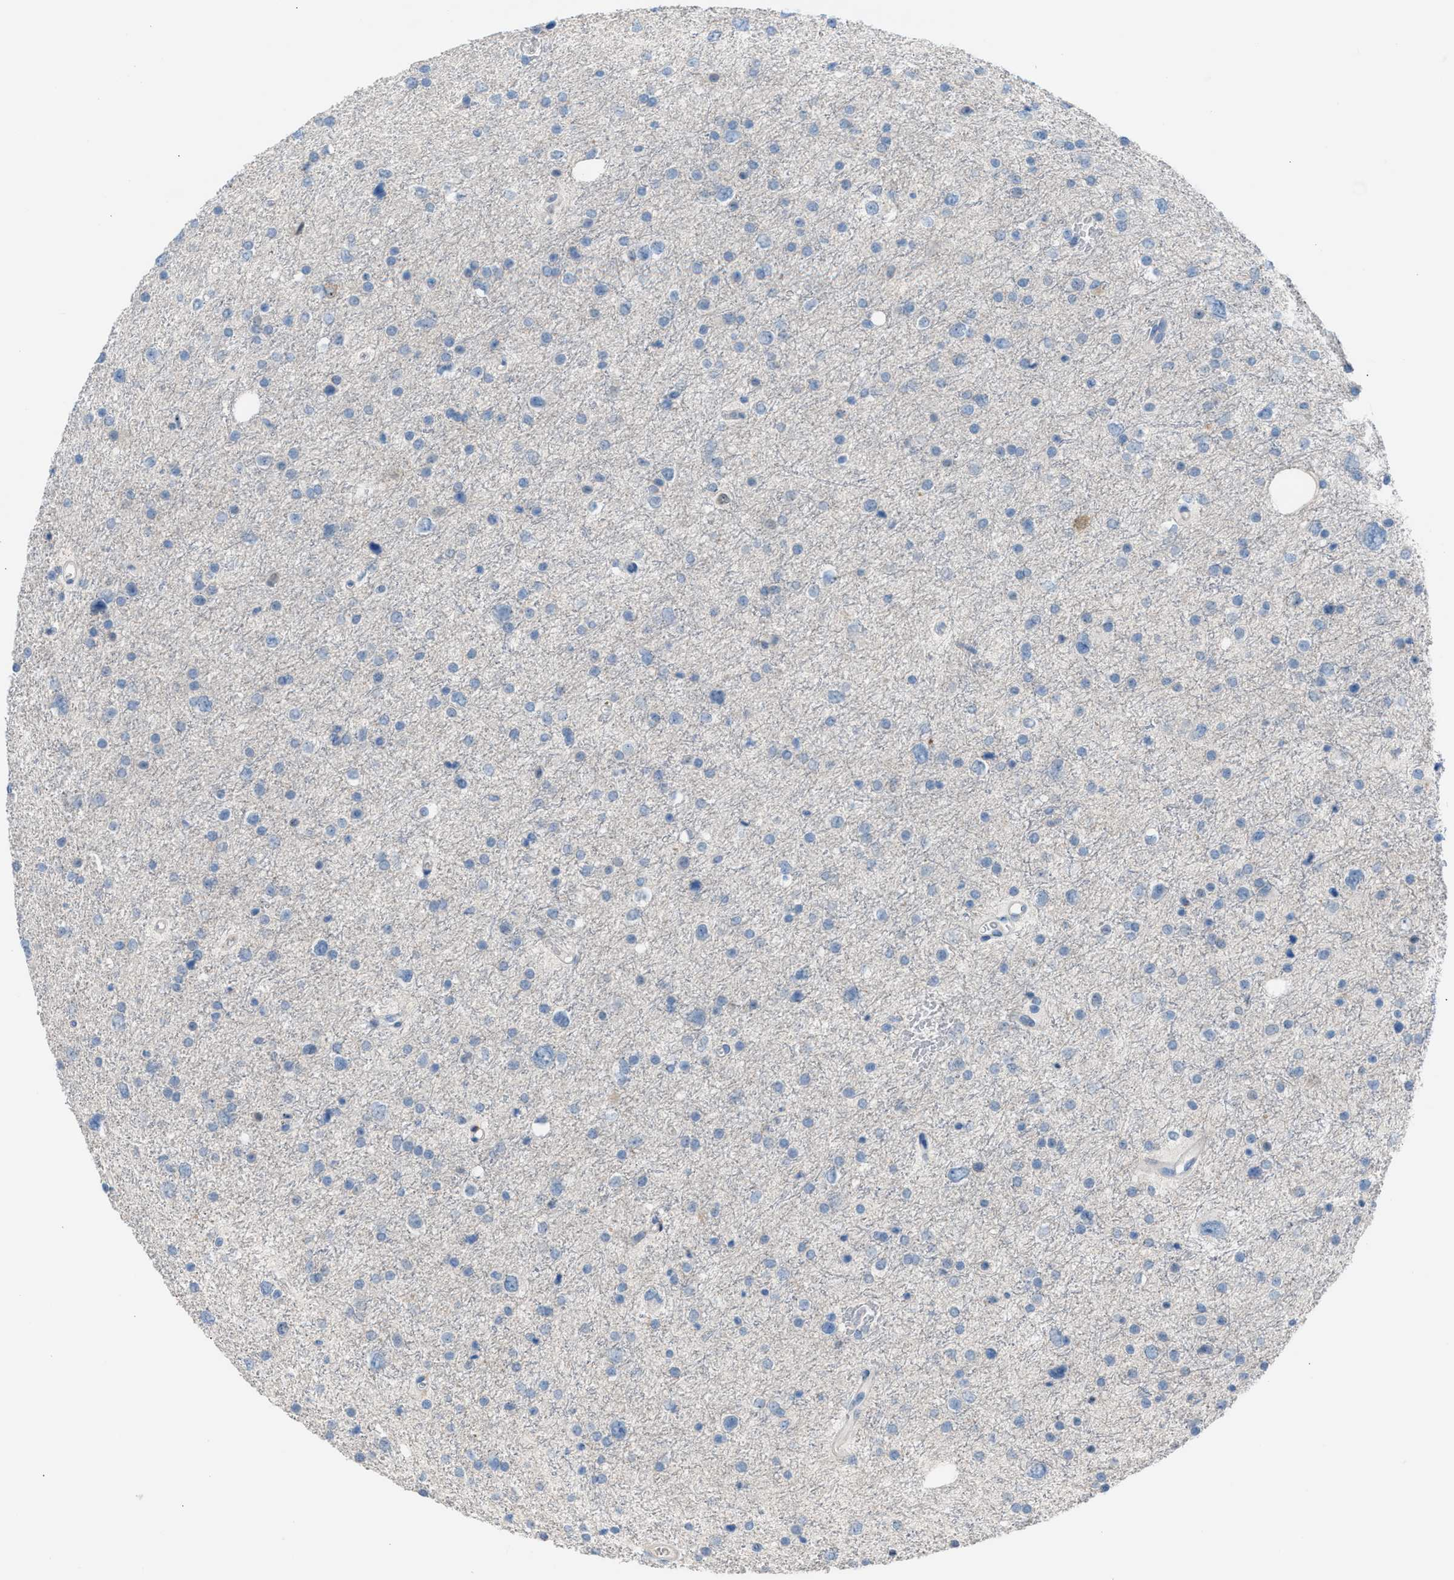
{"staining": {"intensity": "negative", "quantity": "none", "location": "none"}, "tissue": "glioma", "cell_type": "Tumor cells", "image_type": "cancer", "snomed": [{"axis": "morphology", "description": "Glioma, malignant, Low grade"}, {"axis": "topography", "description": "Brain"}], "caption": "DAB (3,3'-diaminobenzidine) immunohistochemical staining of human glioma reveals no significant positivity in tumor cells.", "gene": "CLEC10A", "patient": {"sex": "female", "age": 37}}